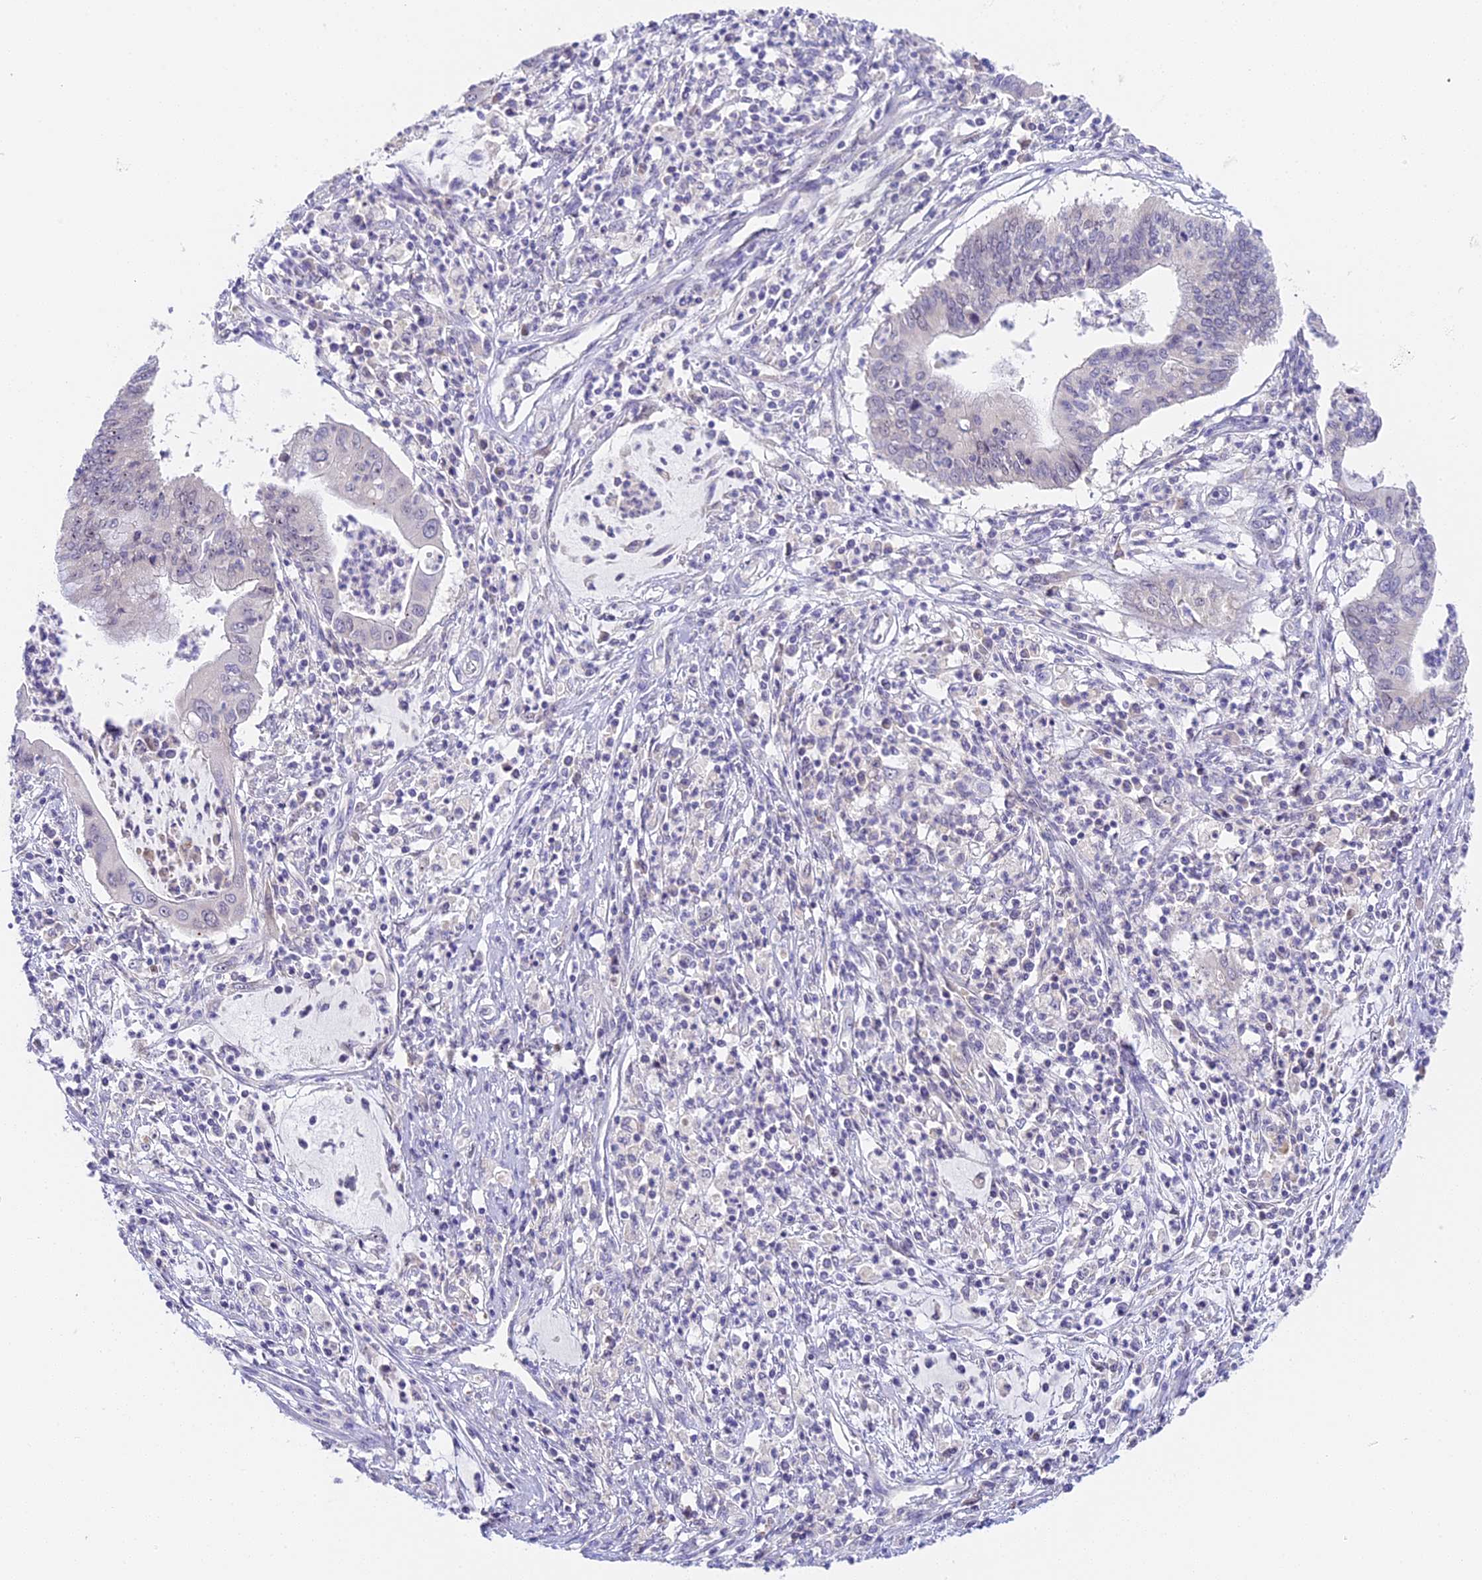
{"staining": {"intensity": "negative", "quantity": "none", "location": "none"}, "tissue": "cervical cancer", "cell_type": "Tumor cells", "image_type": "cancer", "snomed": [{"axis": "morphology", "description": "Adenocarcinoma, NOS"}, {"axis": "topography", "description": "Cervix"}], "caption": "Tumor cells show no significant protein positivity in cervical cancer. (Stains: DAB immunohistochemistry with hematoxylin counter stain, Microscopy: brightfield microscopy at high magnification).", "gene": "RAD51", "patient": {"sex": "female", "age": 36}}